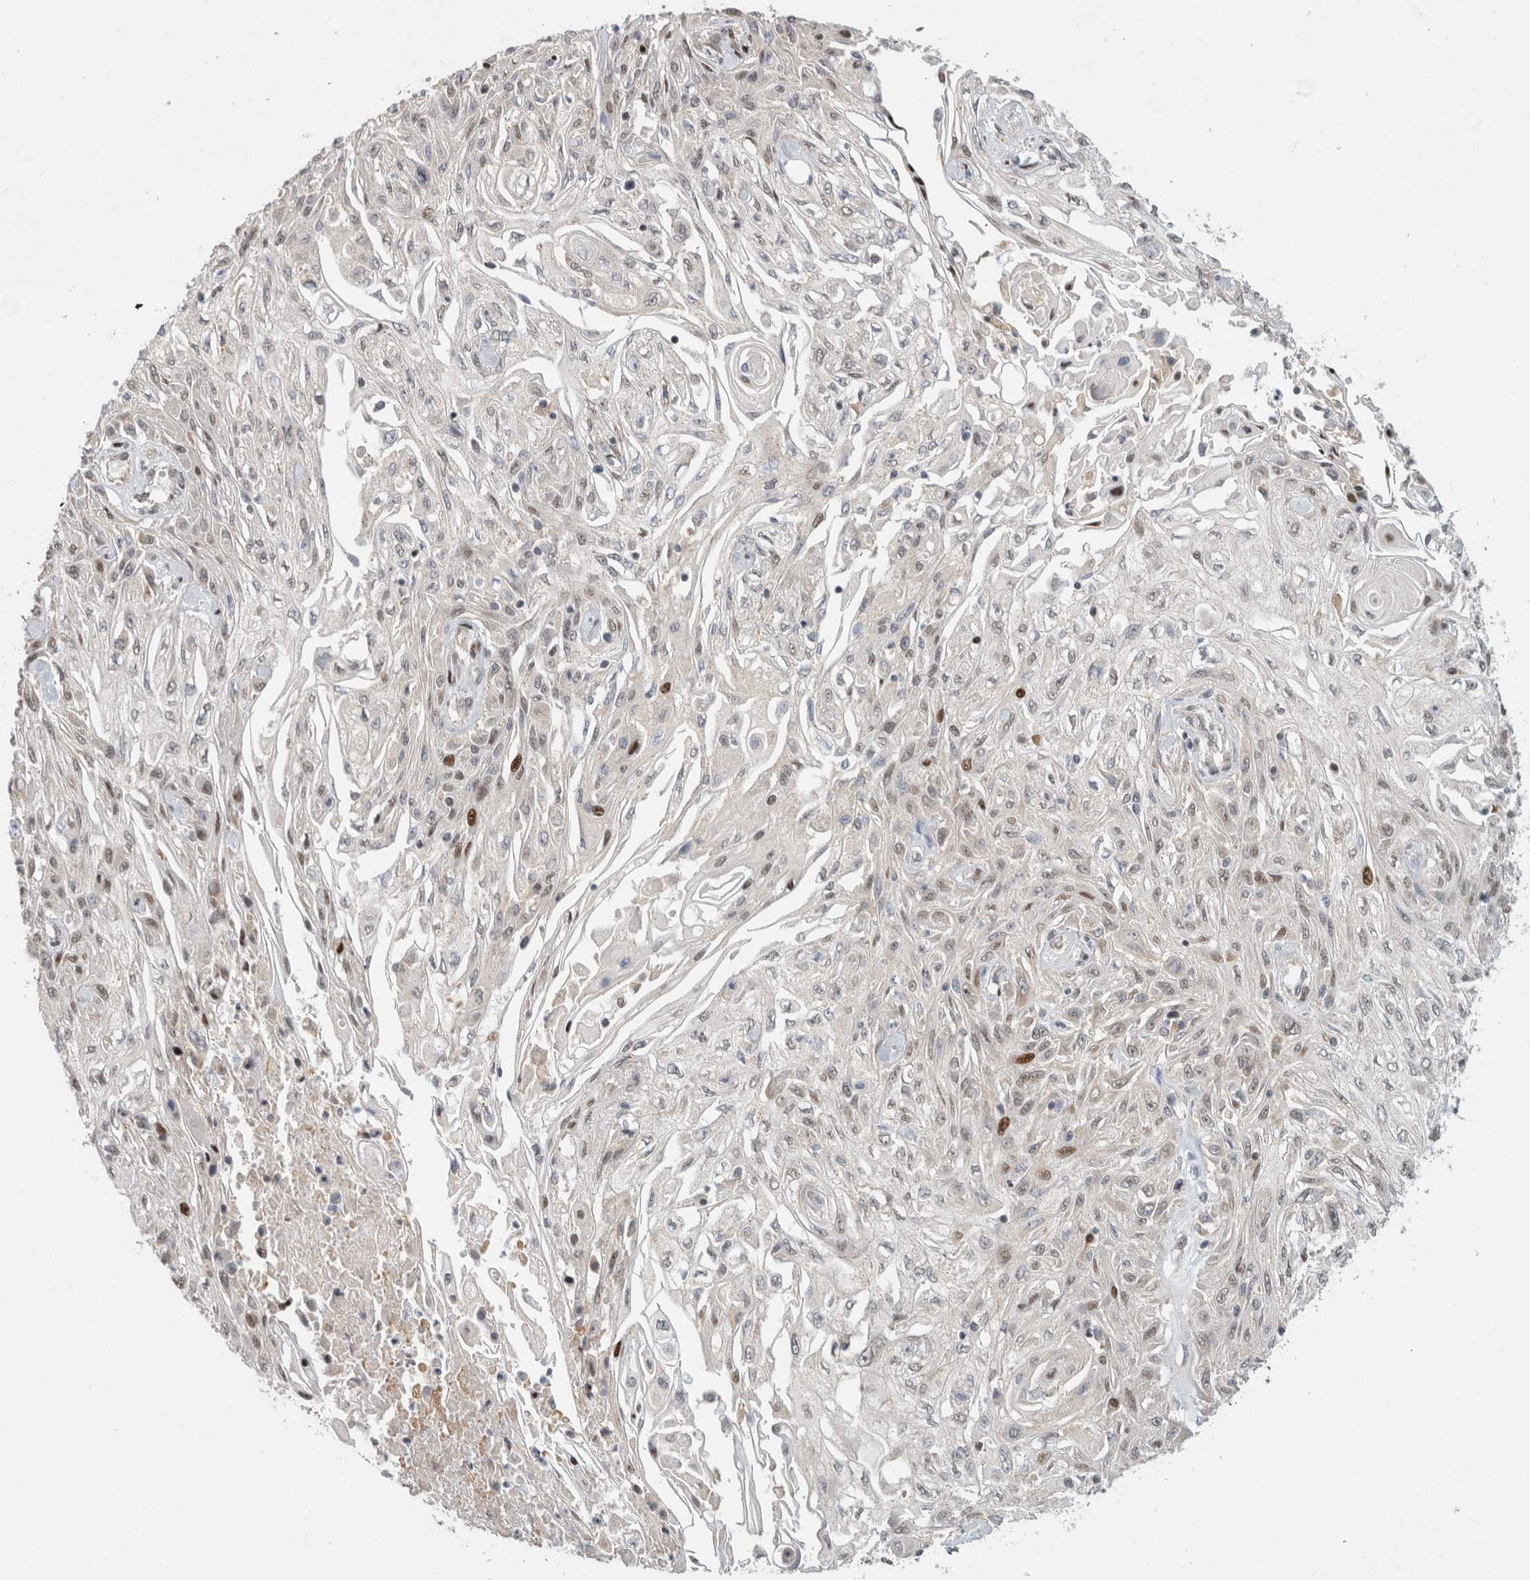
{"staining": {"intensity": "moderate", "quantity": "<25%", "location": "nuclear"}, "tissue": "skin cancer", "cell_type": "Tumor cells", "image_type": "cancer", "snomed": [{"axis": "morphology", "description": "Squamous cell carcinoma, NOS"}, {"axis": "morphology", "description": "Squamous cell carcinoma, metastatic, NOS"}, {"axis": "topography", "description": "Skin"}, {"axis": "topography", "description": "Lymph node"}], "caption": "Moderate nuclear protein staining is appreciated in approximately <25% of tumor cells in skin cancer (squamous cell carcinoma).", "gene": "C8orf58", "patient": {"sex": "male", "age": 75}}